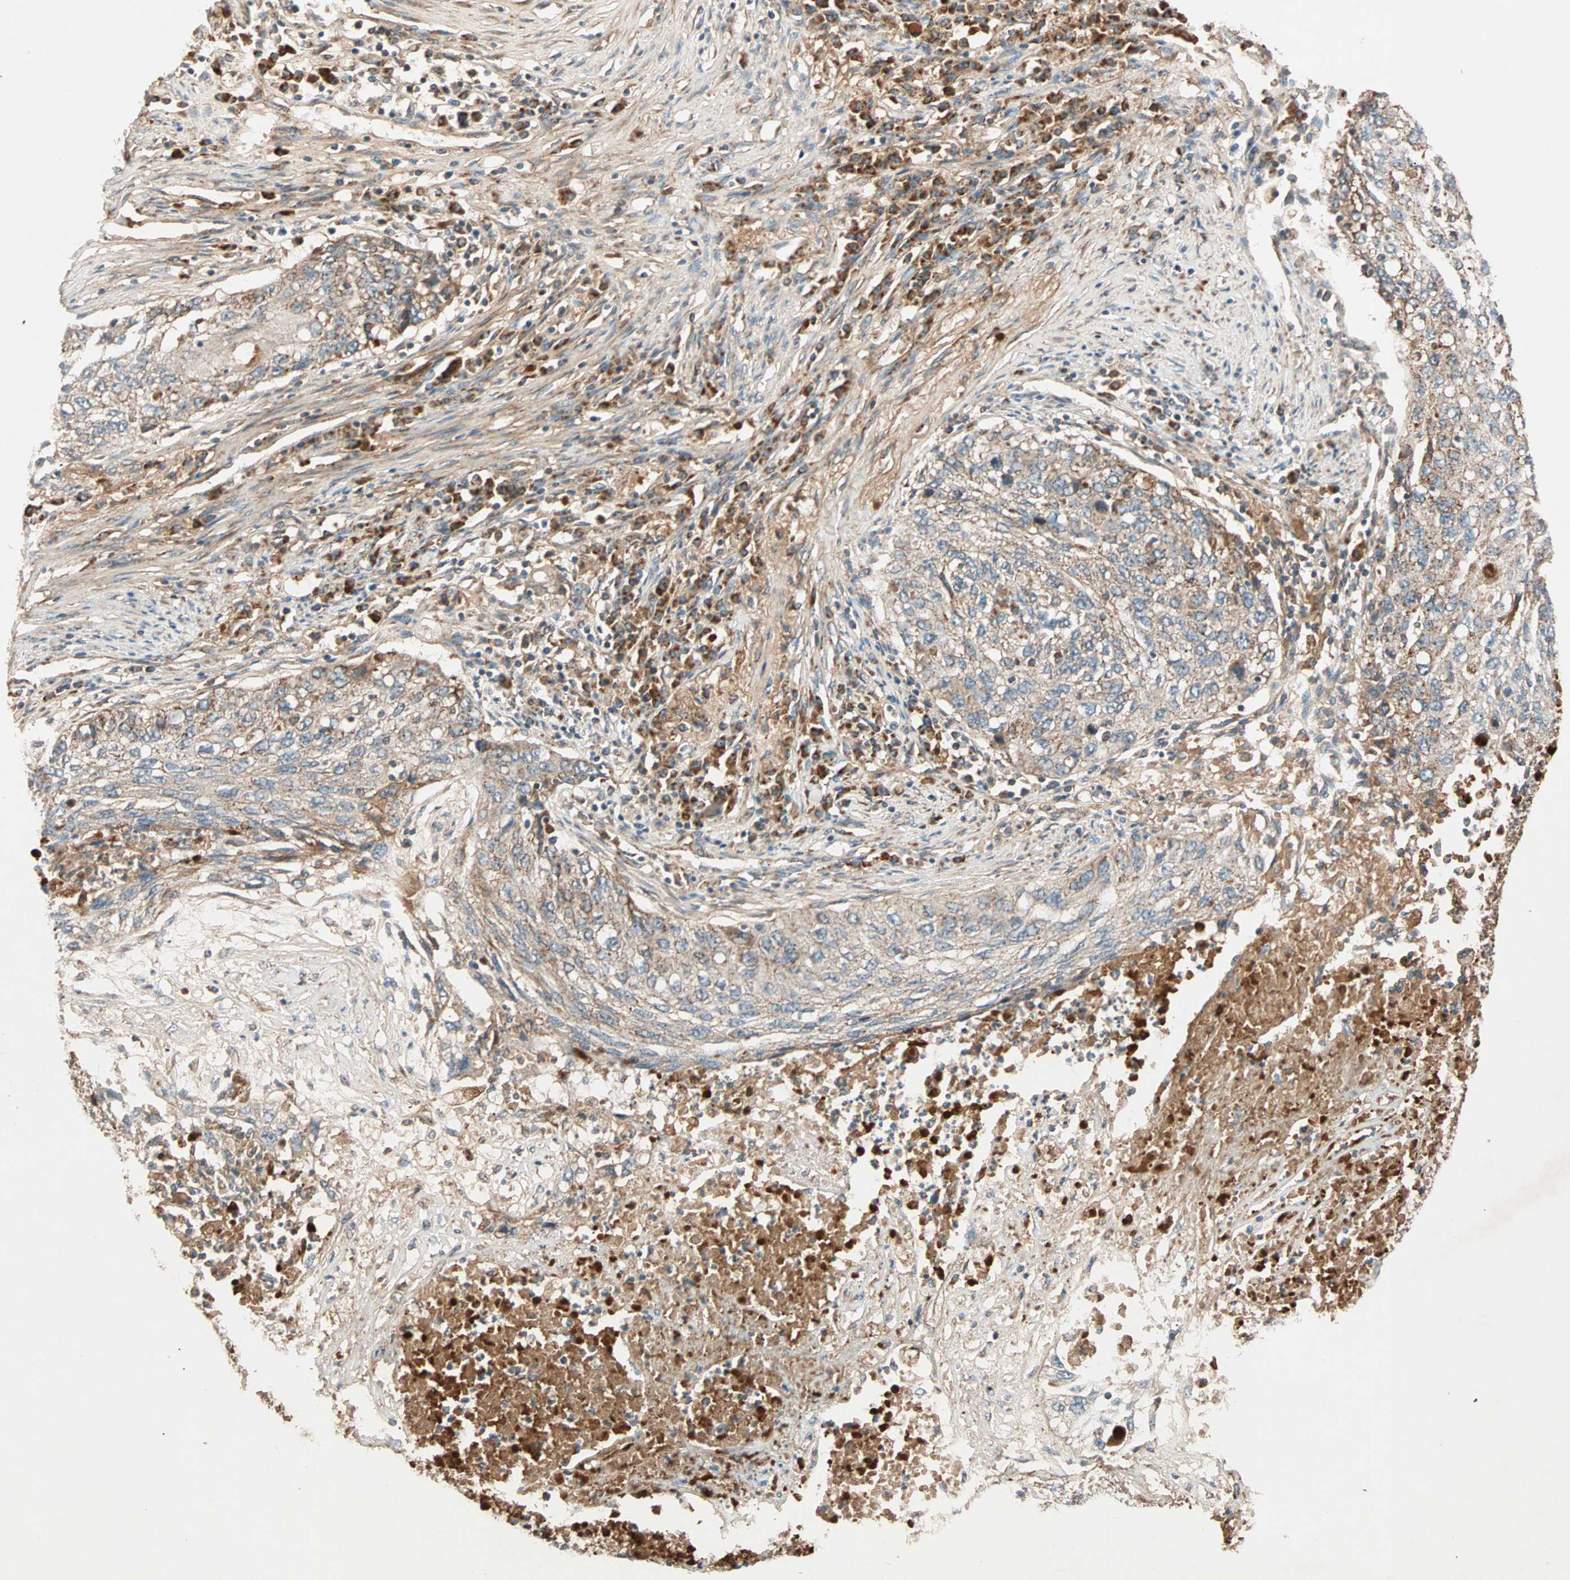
{"staining": {"intensity": "moderate", "quantity": ">75%", "location": "cytoplasmic/membranous"}, "tissue": "lung cancer", "cell_type": "Tumor cells", "image_type": "cancer", "snomed": [{"axis": "morphology", "description": "Squamous cell carcinoma, NOS"}, {"axis": "topography", "description": "Lung"}], "caption": "Immunohistochemical staining of lung cancer exhibits medium levels of moderate cytoplasmic/membranous protein expression in about >75% of tumor cells.", "gene": "MAPK1", "patient": {"sex": "female", "age": 63}}